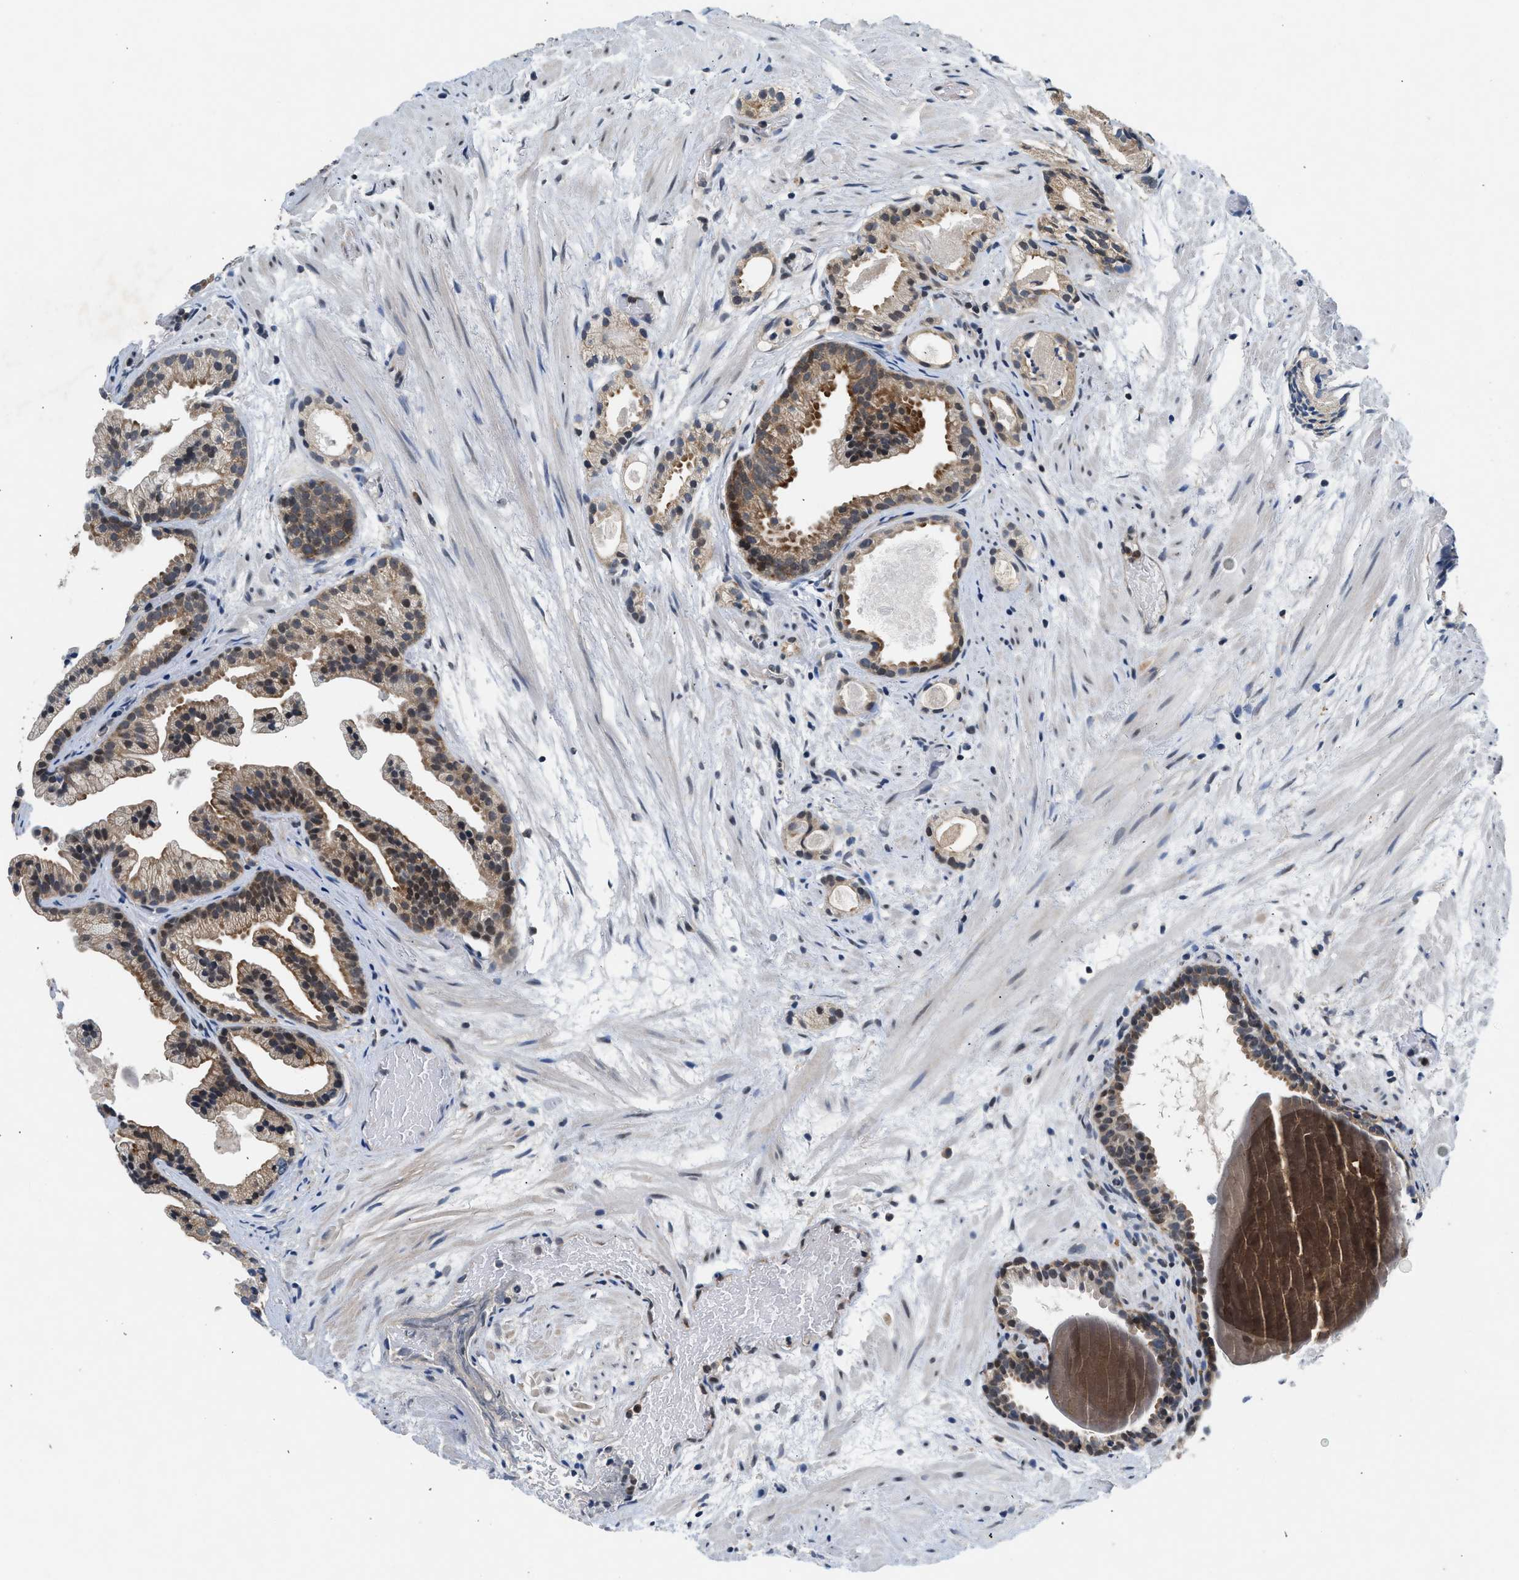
{"staining": {"intensity": "moderate", "quantity": ">75%", "location": "cytoplasmic/membranous"}, "tissue": "prostate cancer", "cell_type": "Tumor cells", "image_type": "cancer", "snomed": [{"axis": "morphology", "description": "Adenocarcinoma, Low grade"}, {"axis": "topography", "description": "Prostate"}], "caption": "High-power microscopy captured an immunohistochemistry (IHC) micrograph of adenocarcinoma (low-grade) (prostate), revealing moderate cytoplasmic/membranous staining in approximately >75% of tumor cells.", "gene": "PA2G4", "patient": {"sex": "male", "age": 89}}